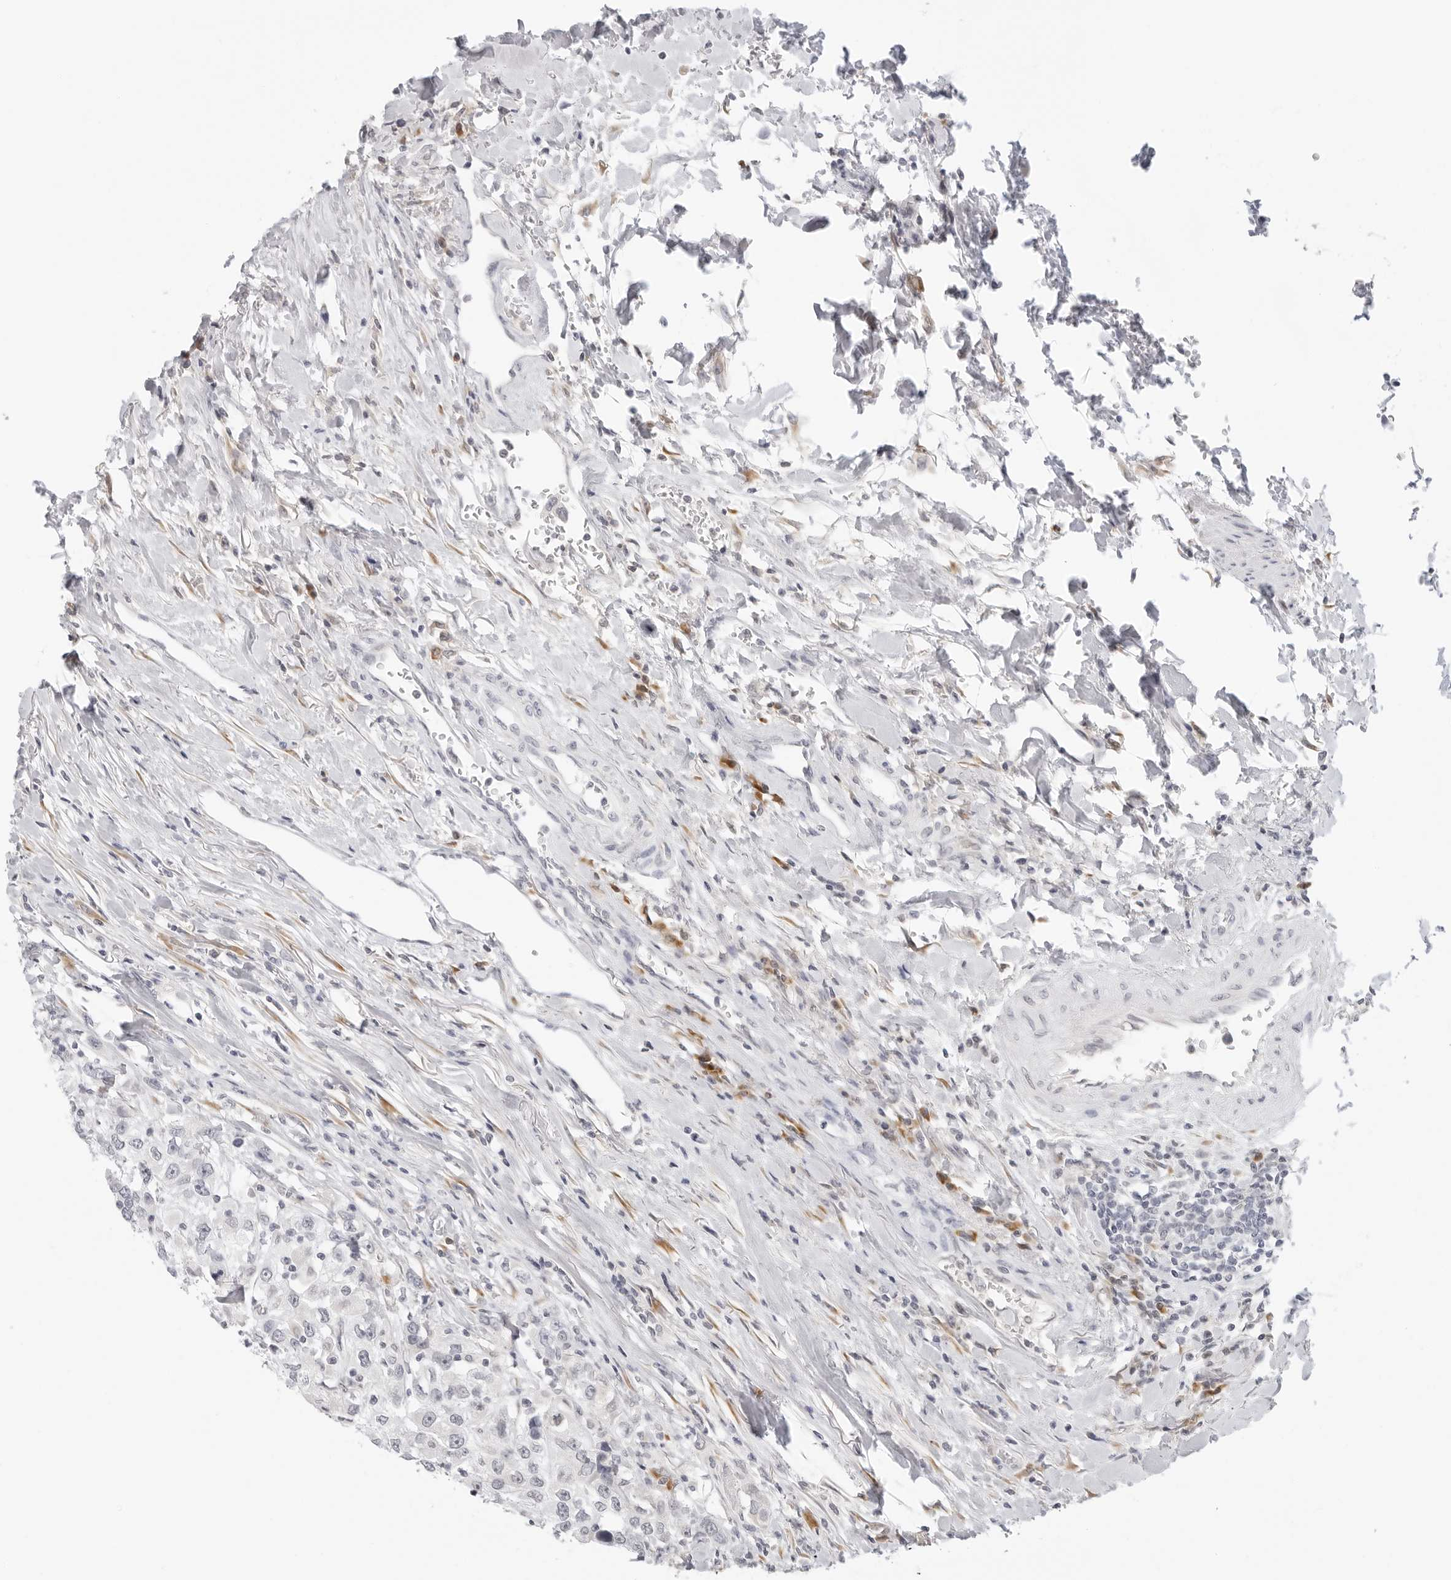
{"staining": {"intensity": "negative", "quantity": "none", "location": "none"}, "tissue": "urothelial cancer", "cell_type": "Tumor cells", "image_type": "cancer", "snomed": [{"axis": "morphology", "description": "Urothelial carcinoma, High grade"}, {"axis": "topography", "description": "Urinary bladder"}], "caption": "High-grade urothelial carcinoma was stained to show a protein in brown. There is no significant positivity in tumor cells.", "gene": "EDN2", "patient": {"sex": "female", "age": 80}}